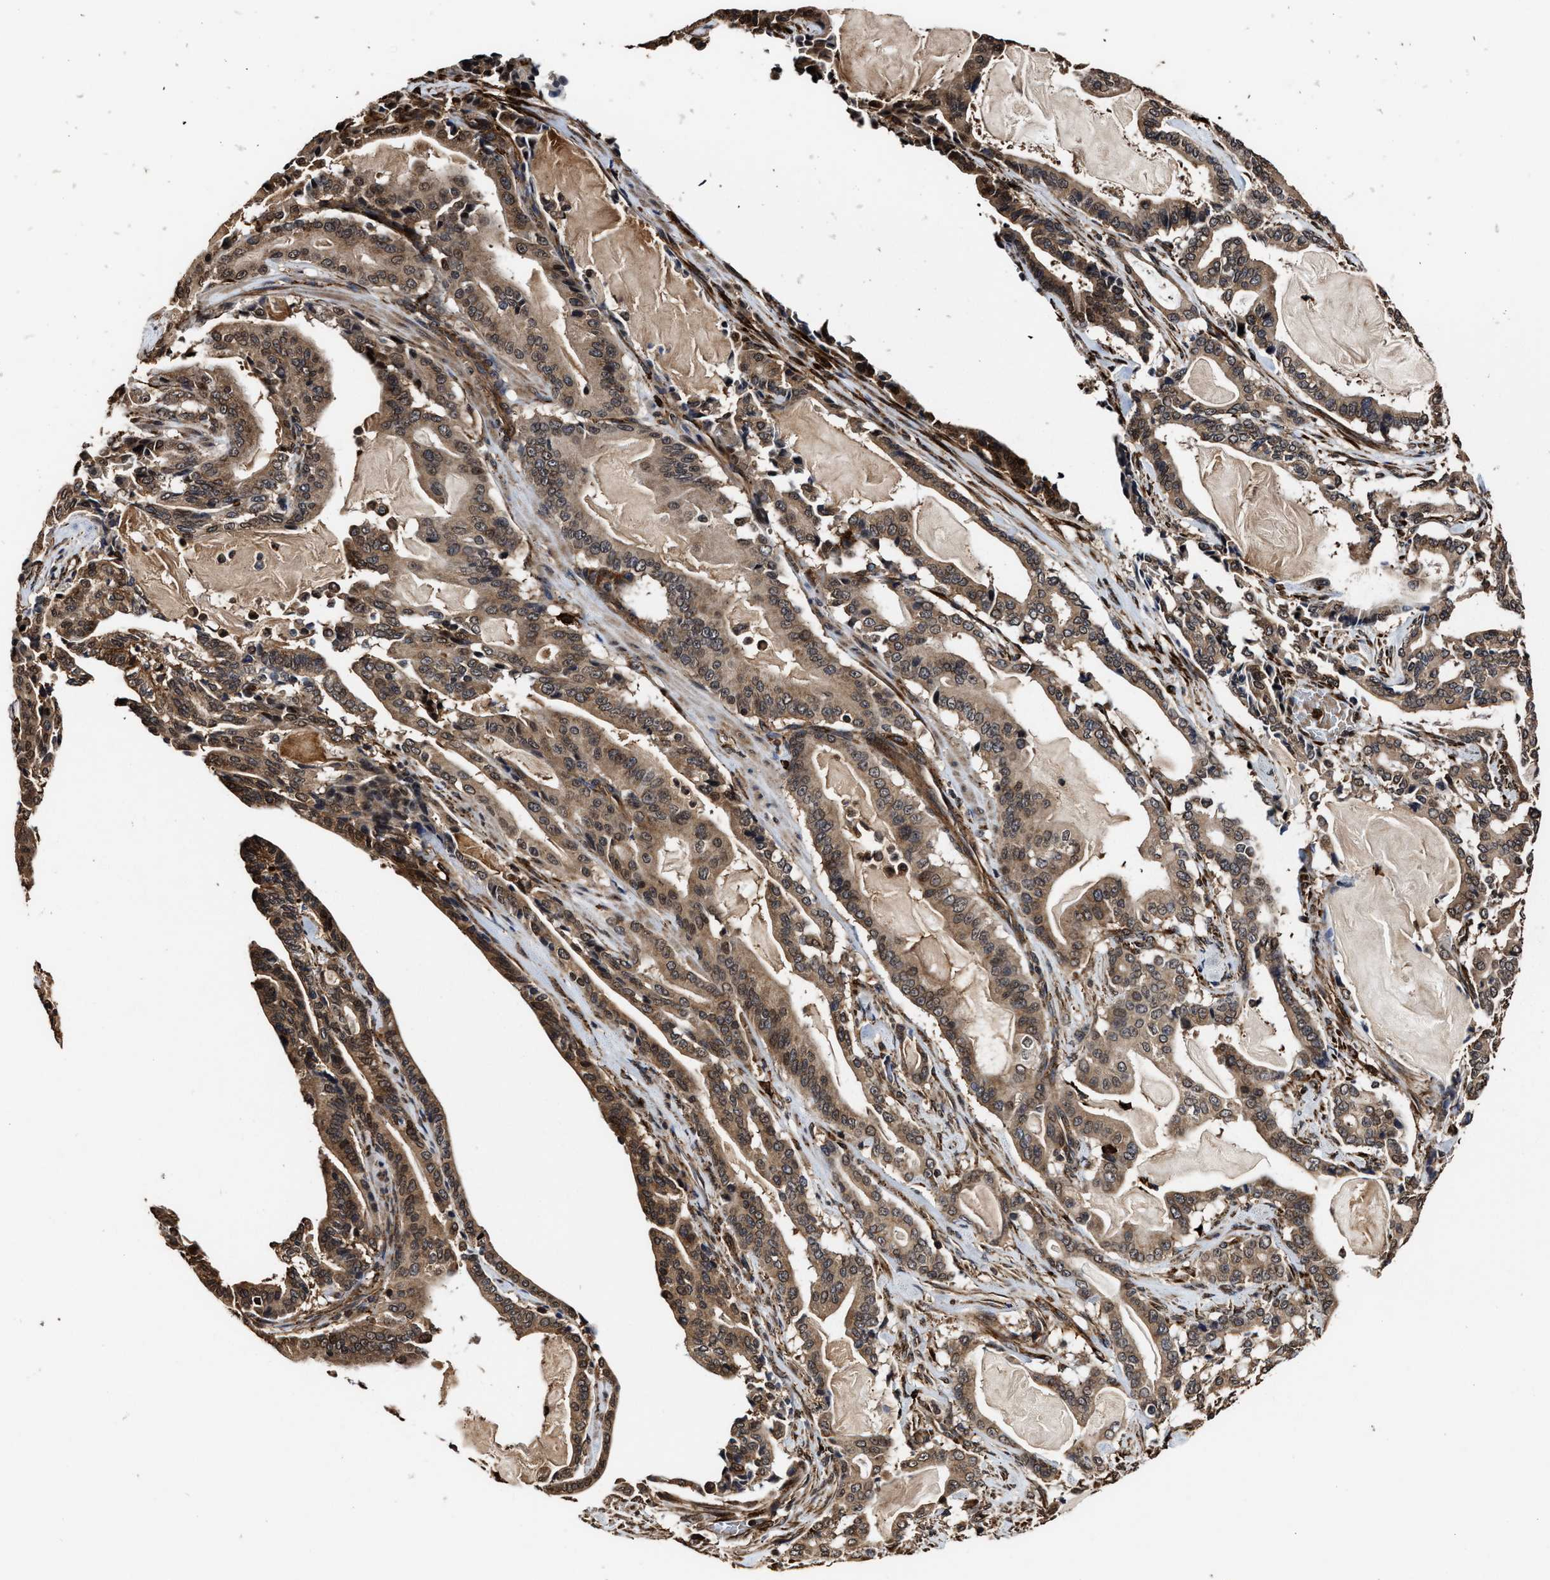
{"staining": {"intensity": "moderate", "quantity": ">75%", "location": "cytoplasmic/membranous"}, "tissue": "pancreatic cancer", "cell_type": "Tumor cells", "image_type": "cancer", "snomed": [{"axis": "morphology", "description": "Adenocarcinoma, NOS"}, {"axis": "topography", "description": "Pancreas"}], "caption": "The image shows staining of pancreatic adenocarcinoma, revealing moderate cytoplasmic/membranous protein staining (brown color) within tumor cells.", "gene": "SEPTIN2", "patient": {"sex": "male", "age": 63}}